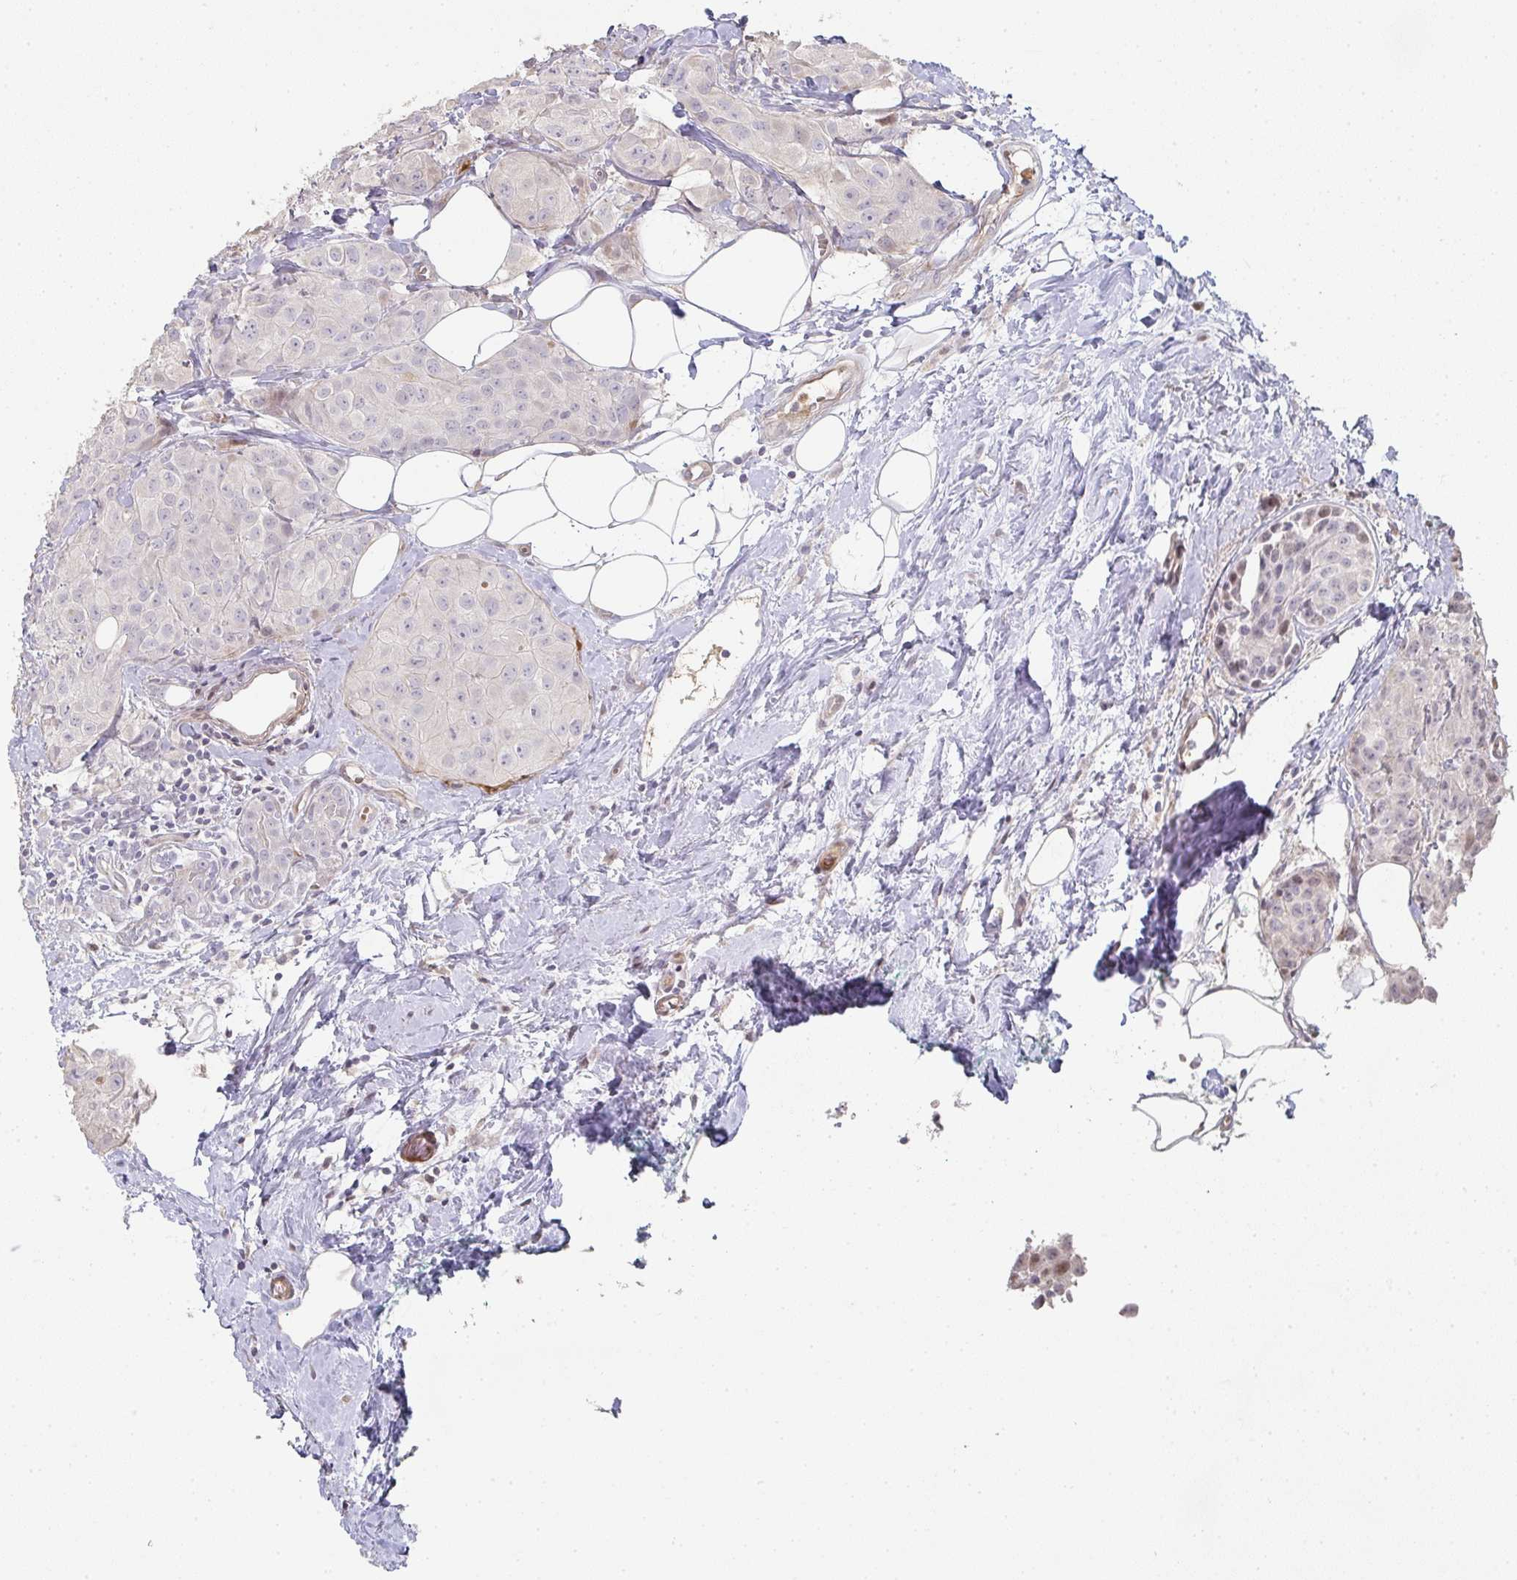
{"staining": {"intensity": "negative", "quantity": "none", "location": "none"}, "tissue": "breast cancer", "cell_type": "Tumor cells", "image_type": "cancer", "snomed": [{"axis": "morphology", "description": "Duct carcinoma"}, {"axis": "topography", "description": "Breast"}], "caption": "There is no significant expression in tumor cells of infiltrating ductal carcinoma (breast).", "gene": "A1CF", "patient": {"sex": "female", "age": 43}}